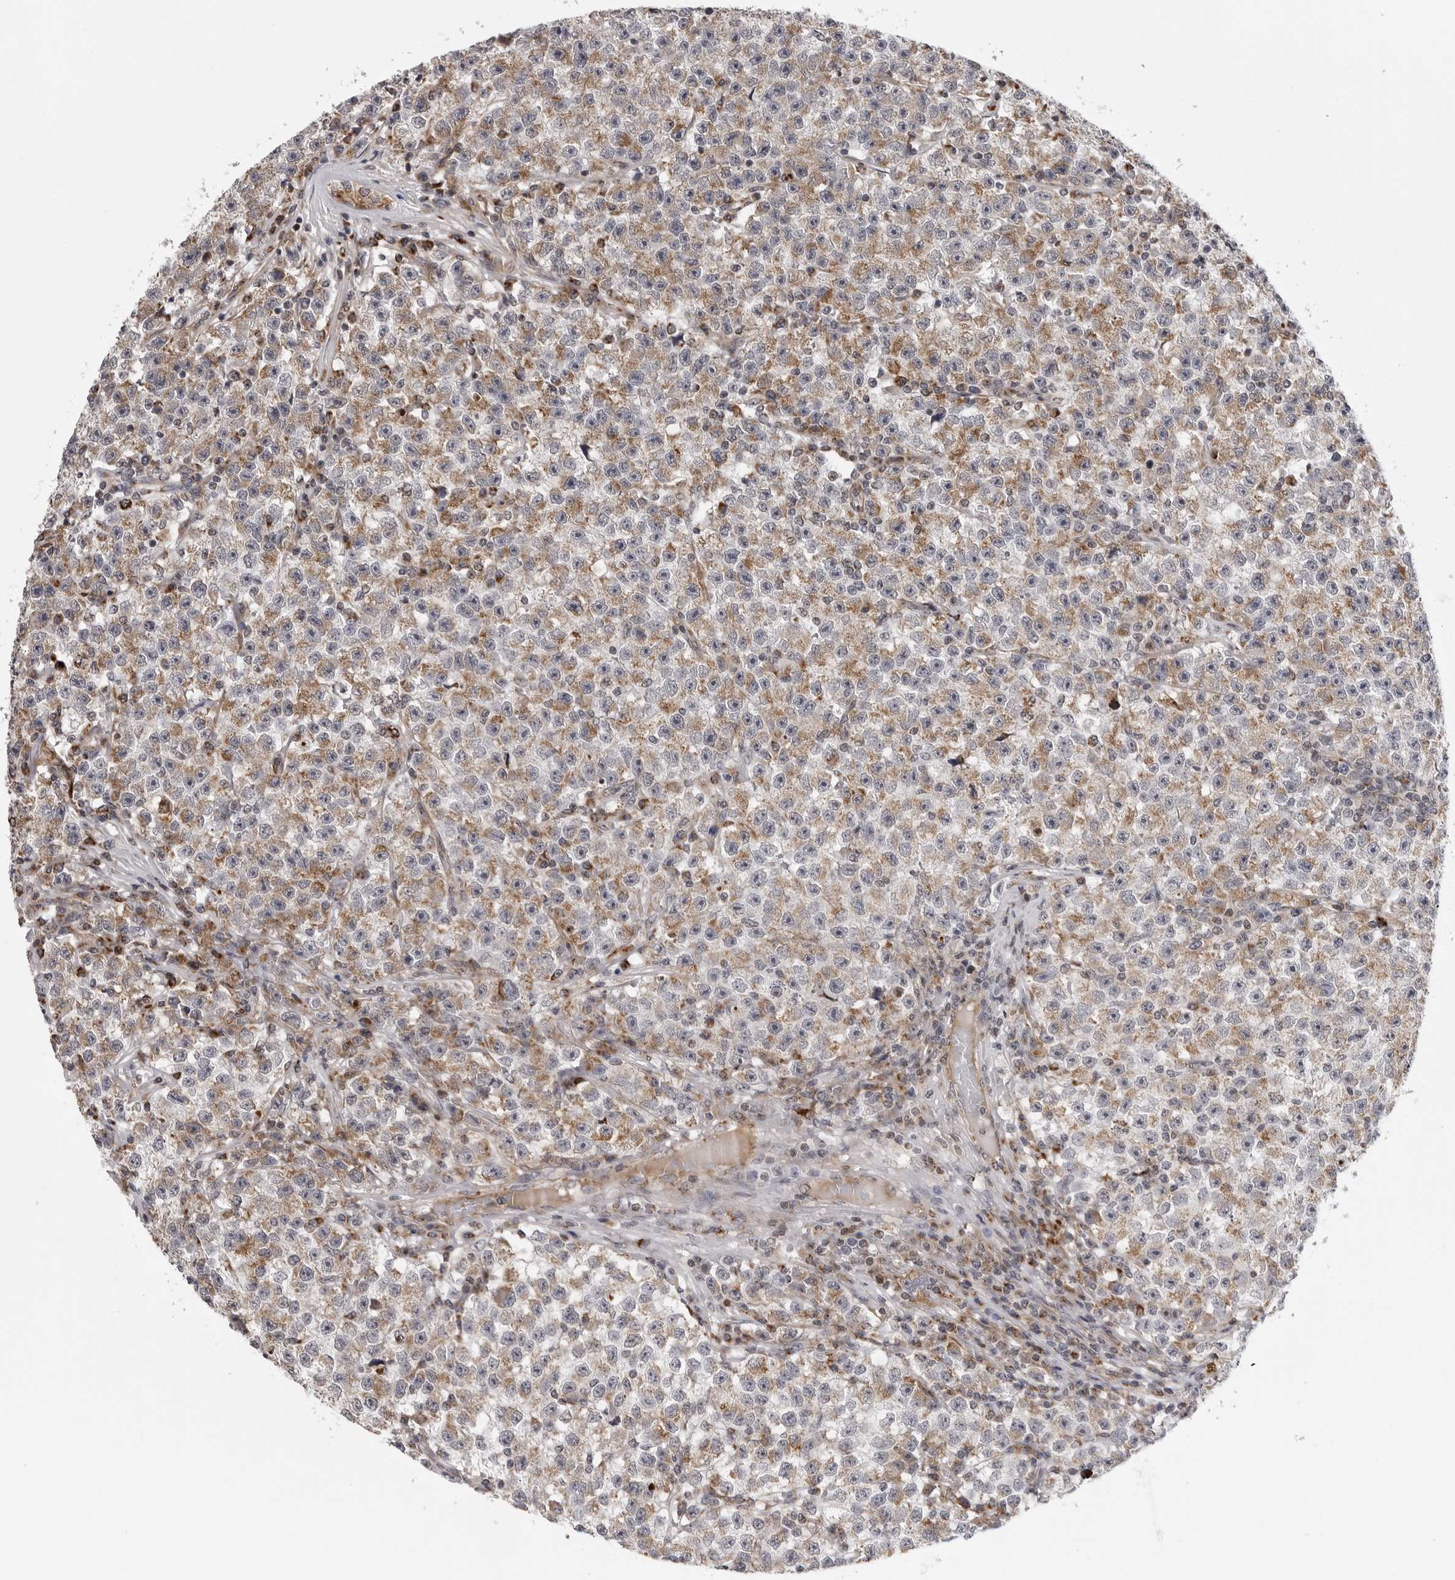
{"staining": {"intensity": "moderate", "quantity": ">75%", "location": "cytoplasmic/membranous"}, "tissue": "testis cancer", "cell_type": "Tumor cells", "image_type": "cancer", "snomed": [{"axis": "morphology", "description": "Seminoma, NOS"}, {"axis": "topography", "description": "Testis"}], "caption": "IHC photomicrograph of human seminoma (testis) stained for a protein (brown), which shows medium levels of moderate cytoplasmic/membranous expression in about >75% of tumor cells.", "gene": "CDK20", "patient": {"sex": "male", "age": 22}}